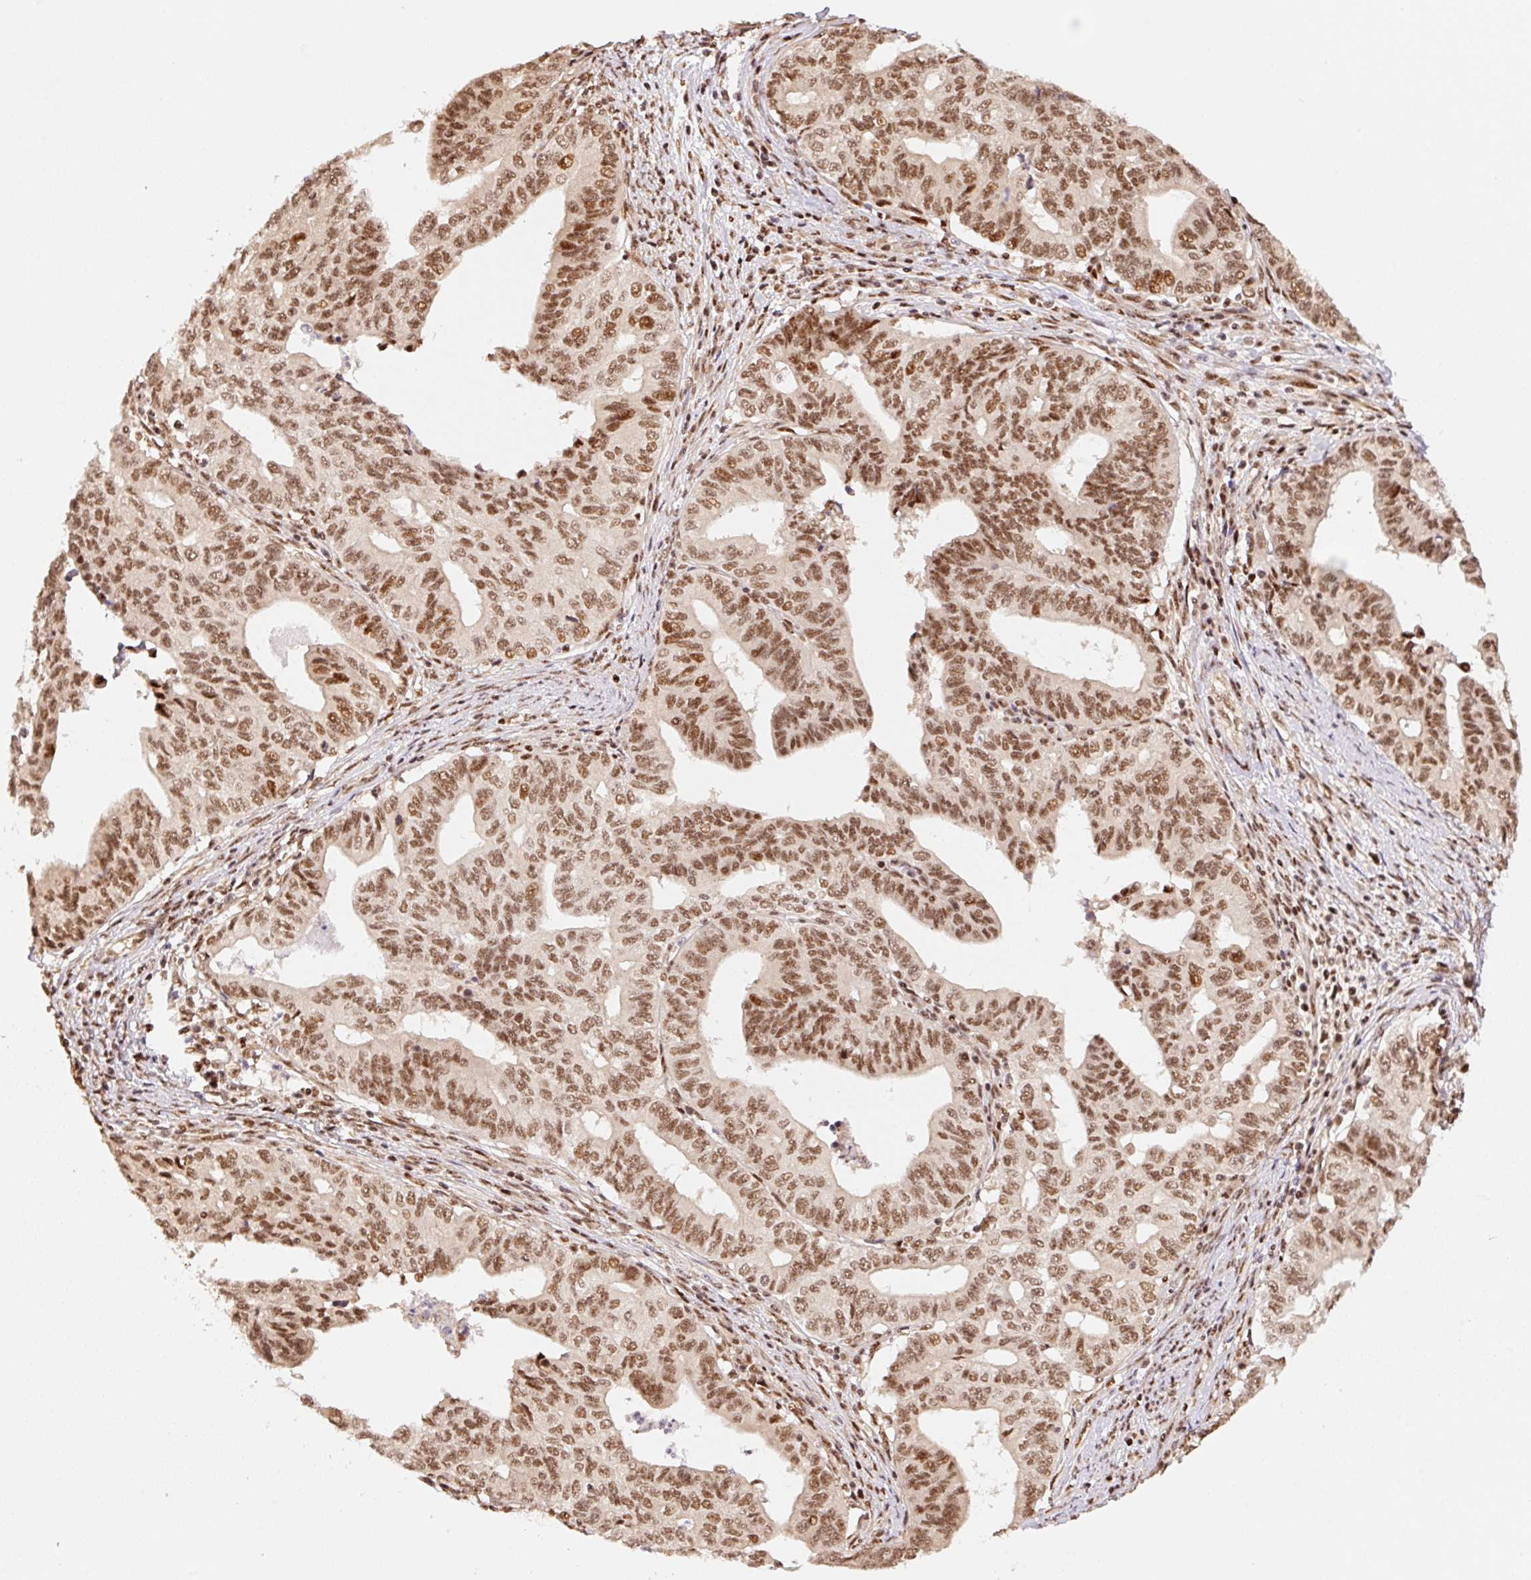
{"staining": {"intensity": "moderate", "quantity": ">75%", "location": "nuclear"}, "tissue": "endometrial cancer", "cell_type": "Tumor cells", "image_type": "cancer", "snomed": [{"axis": "morphology", "description": "Adenocarcinoma, NOS"}, {"axis": "topography", "description": "Endometrium"}], "caption": "Protein expression analysis of adenocarcinoma (endometrial) displays moderate nuclear staining in approximately >75% of tumor cells.", "gene": "INTS8", "patient": {"sex": "female", "age": 65}}